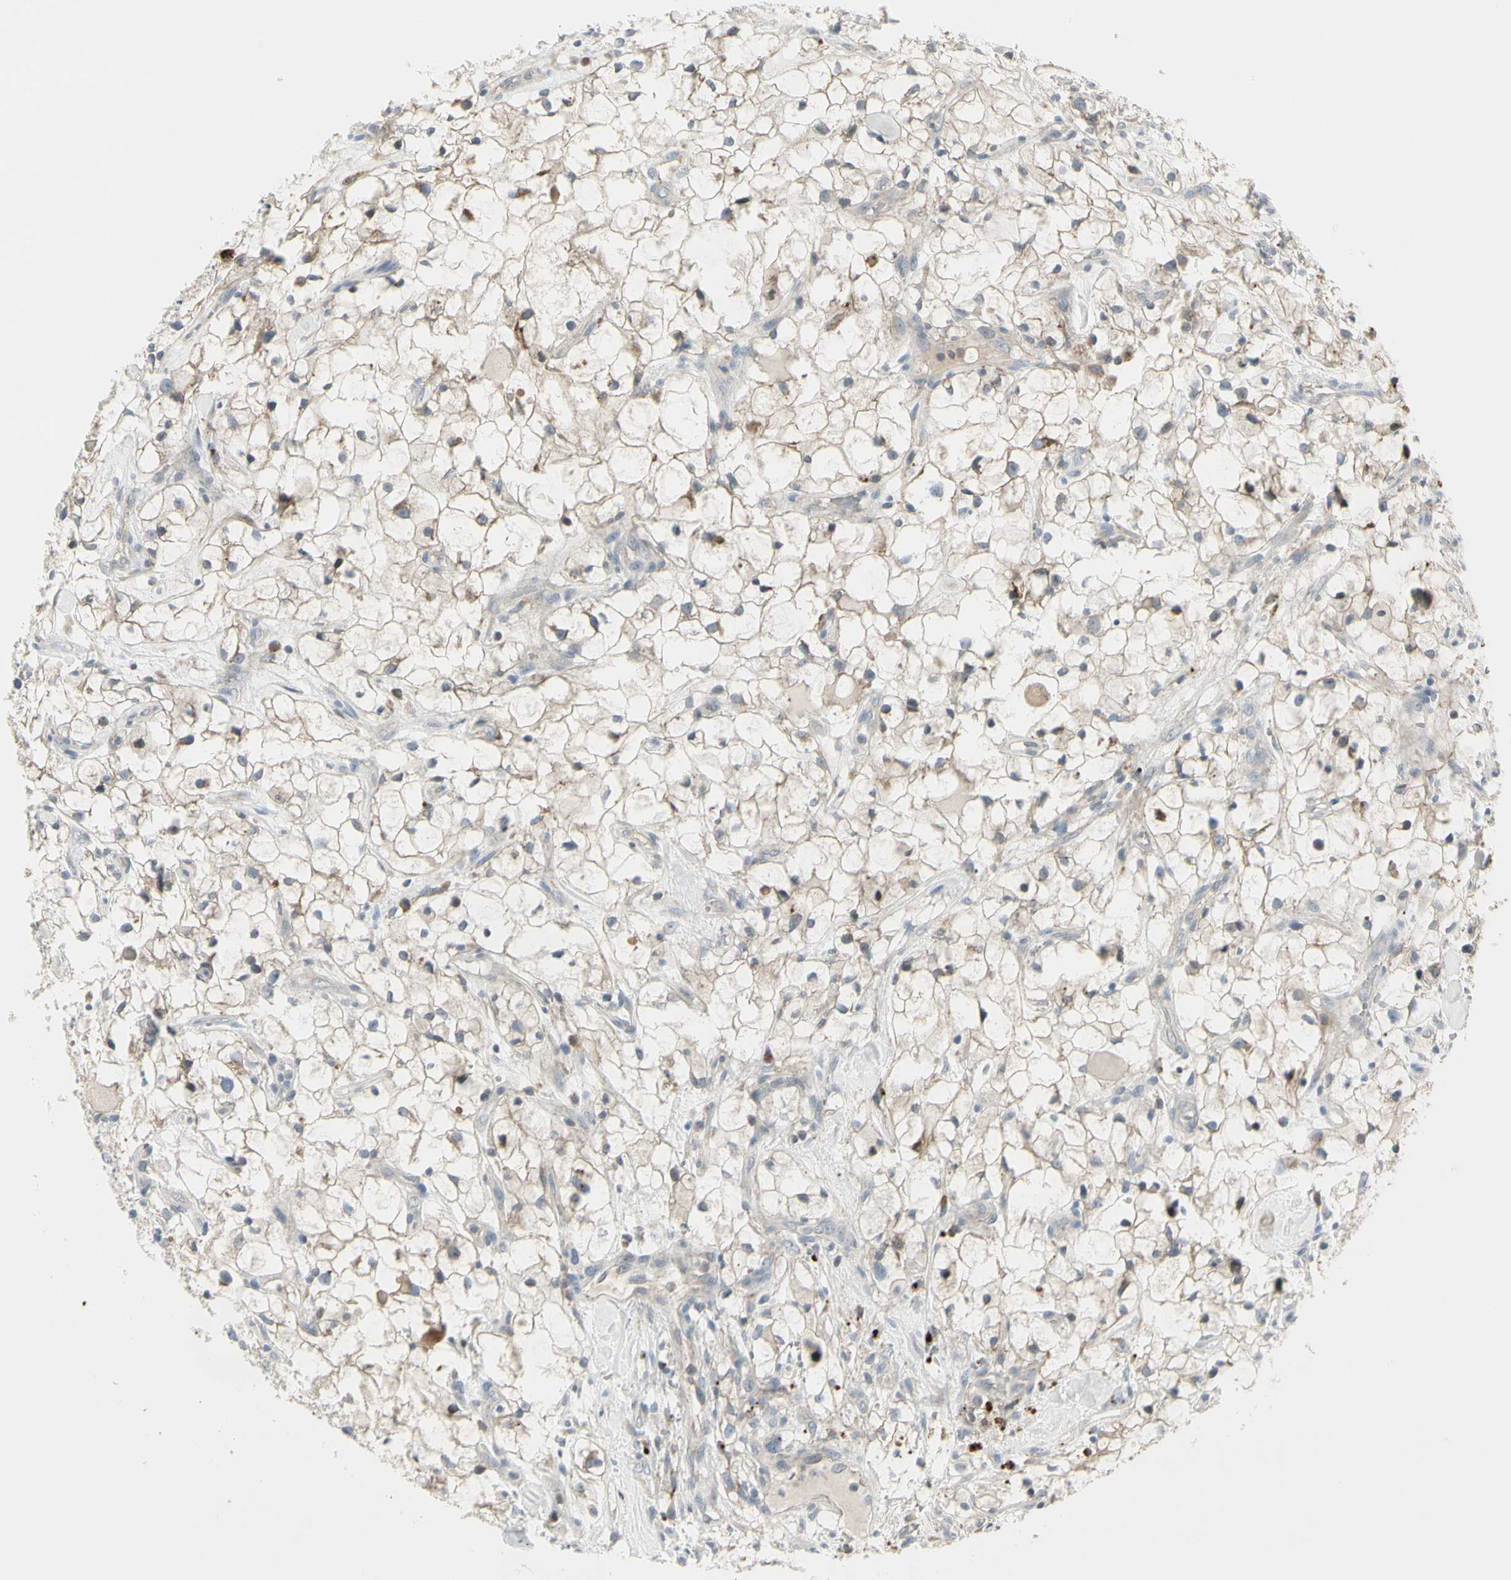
{"staining": {"intensity": "negative", "quantity": "none", "location": "none"}, "tissue": "renal cancer", "cell_type": "Tumor cells", "image_type": "cancer", "snomed": [{"axis": "morphology", "description": "Adenocarcinoma, NOS"}, {"axis": "topography", "description": "Kidney"}], "caption": "DAB immunohistochemical staining of adenocarcinoma (renal) exhibits no significant staining in tumor cells. Brightfield microscopy of immunohistochemistry (IHC) stained with DAB (3,3'-diaminobenzidine) (brown) and hematoxylin (blue), captured at high magnification.", "gene": "GRN", "patient": {"sex": "female", "age": 60}}